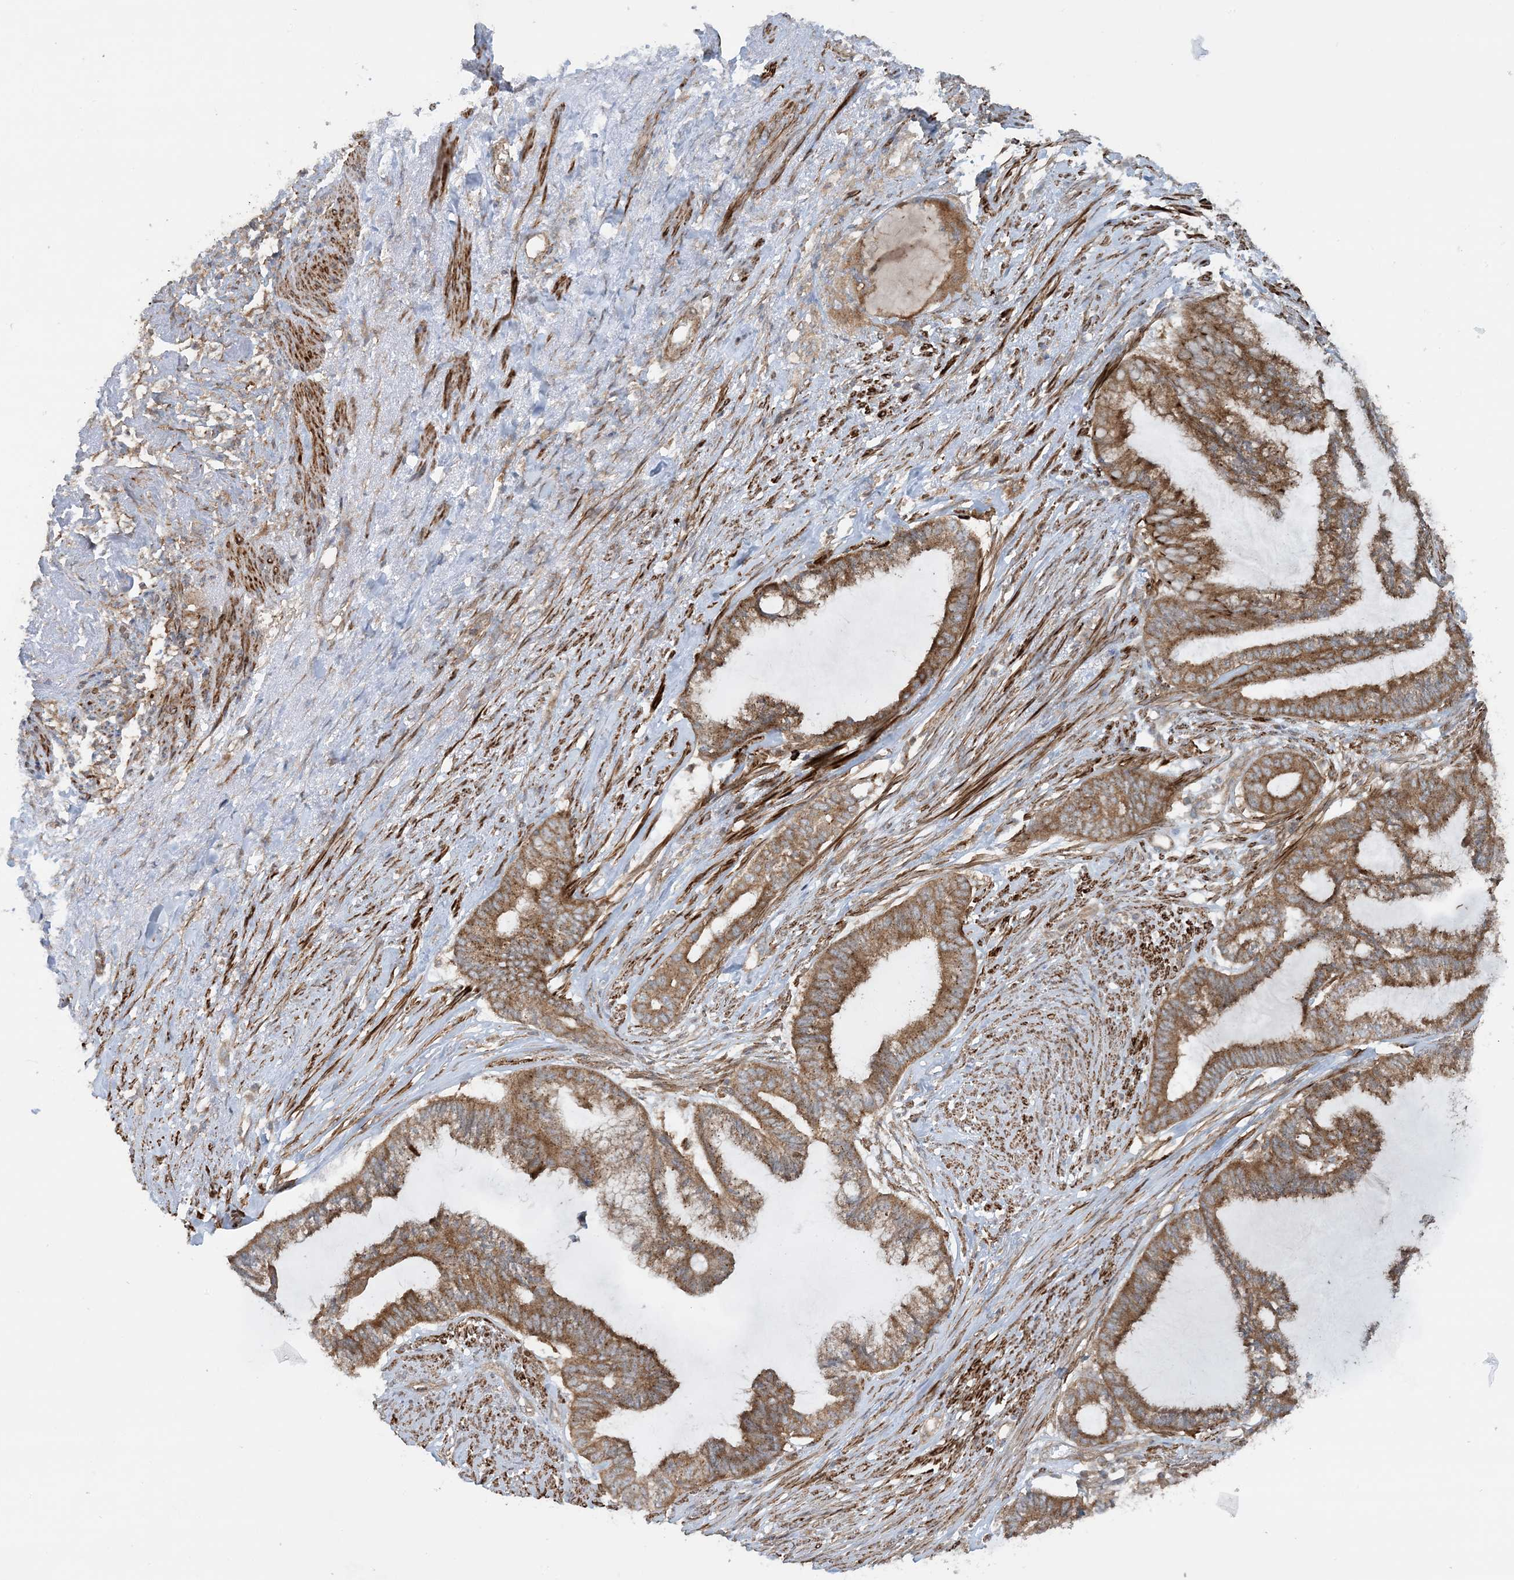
{"staining": {"intensity": "moderate", "quantity": ">75%", "location": "cytoplasmic/membranous"}, "tissue": "endometrial cancer", "cell_type": "Tumor cells", "image_type": "cancer", "snomed": [{"axis": "morphology", "description": "Adenocarcinoma, NOS"}, {"axis": "topography", "description": "Endometrium"}], "caption": "A photomicrograph of adenocarcinoma (endometrial) stained for a protein shows moderate cytoplasmic/membranous brown staining in tumor cells. Using DAB (brown) and hematoxylin (blue) stains, captured at high magnification using brightfield microscopy.", "gene": "STAM2", "patient": {"sex": "female", "age": 86}}